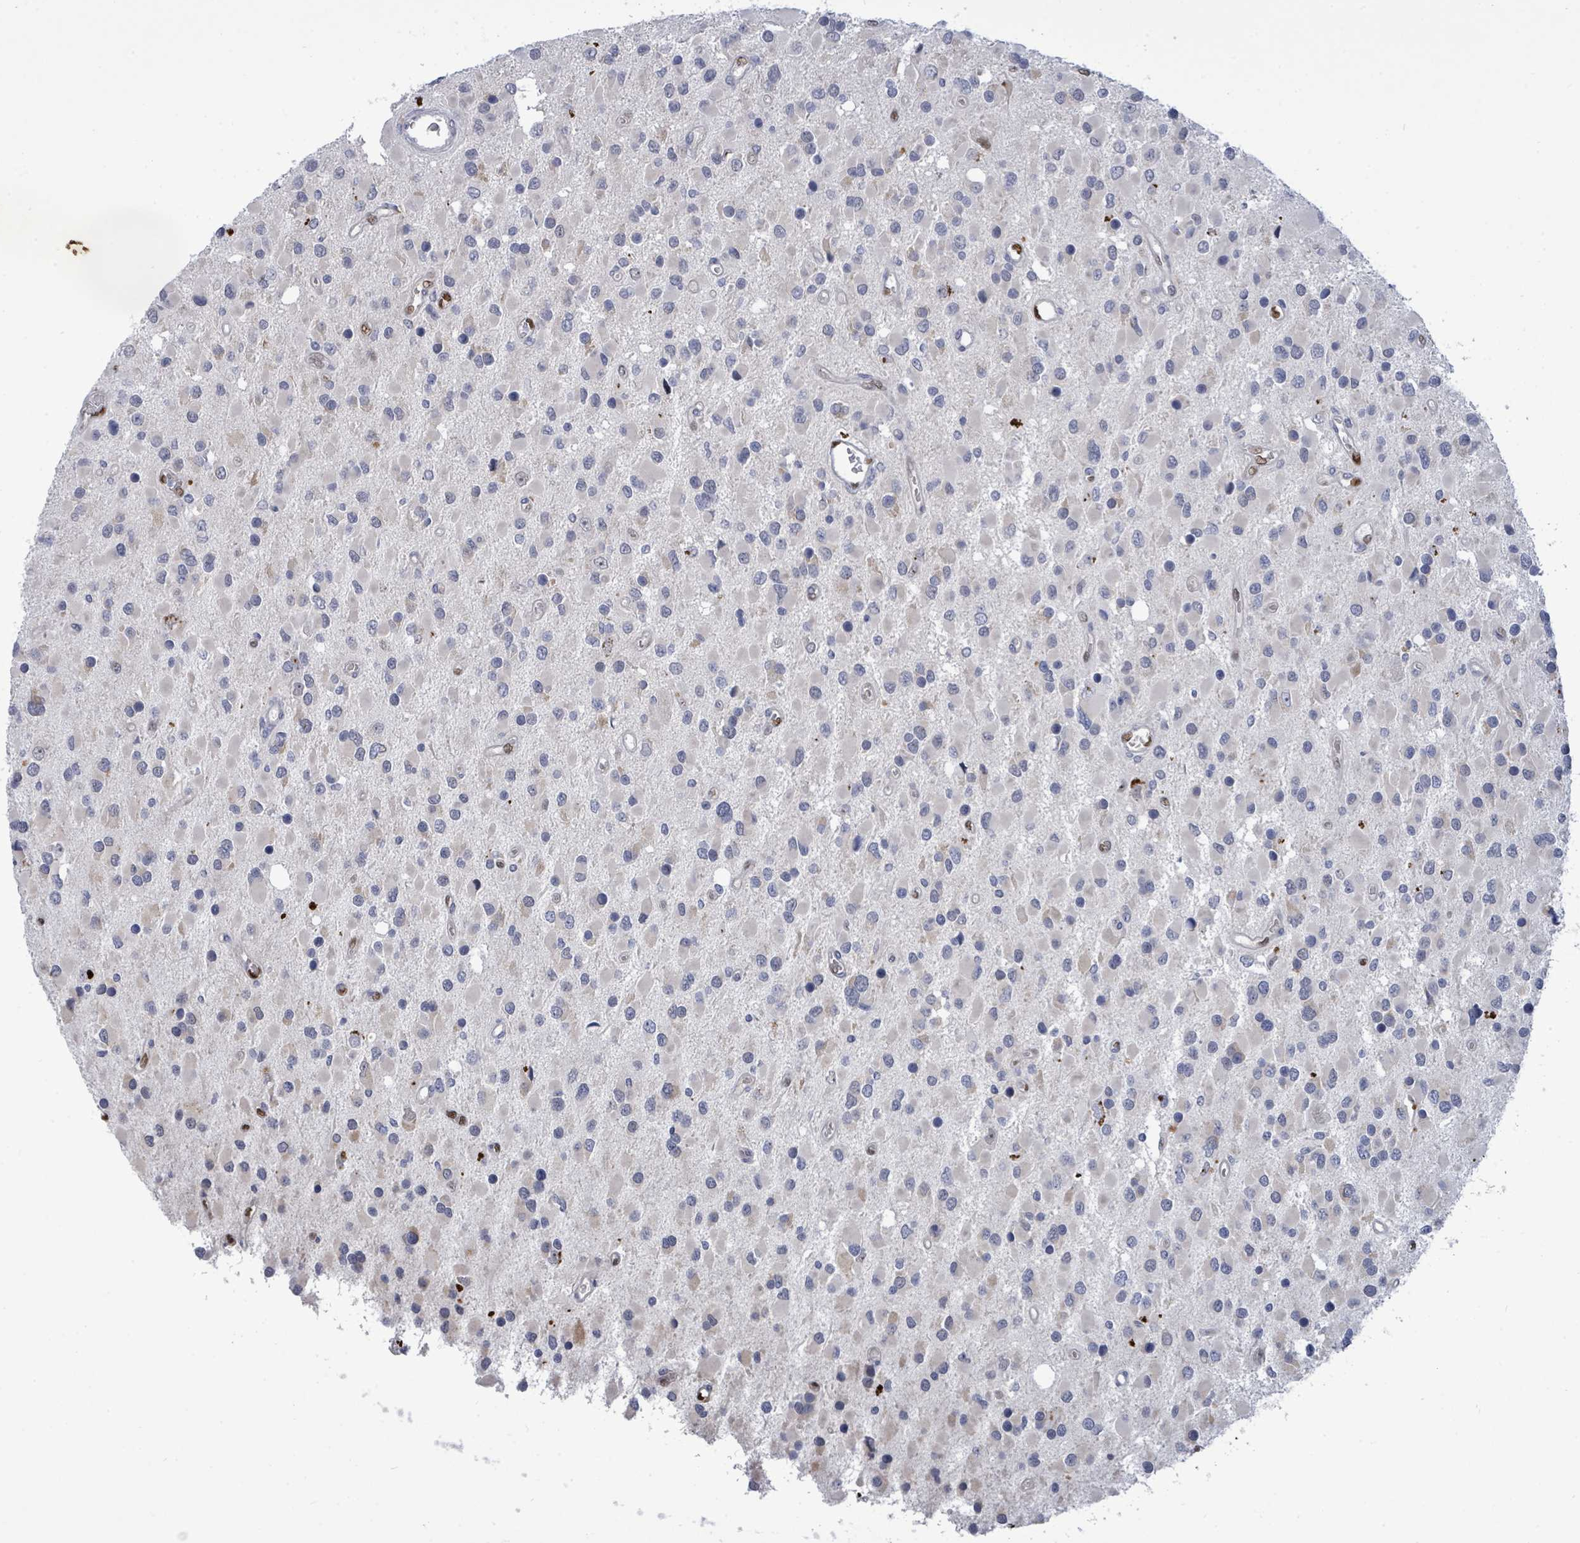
{"staining": {"intensity": "negative", "quantity": "none", "location": "none"}, "tissue": "glioma", "cell_type": "Tumor cells", "image_type": "cancer", "snomed": [{"axis": "morphology", "description": "Glioma, malignant, High grade"}, {"axis": "topography", "description": "Brain"}], "caption": "An IHC photomicrograph of glioma is shown. There is no staining in tumor cells of glioma.", "gene": "CT45A5", "patient": {"sex": "male", "age": 53}}